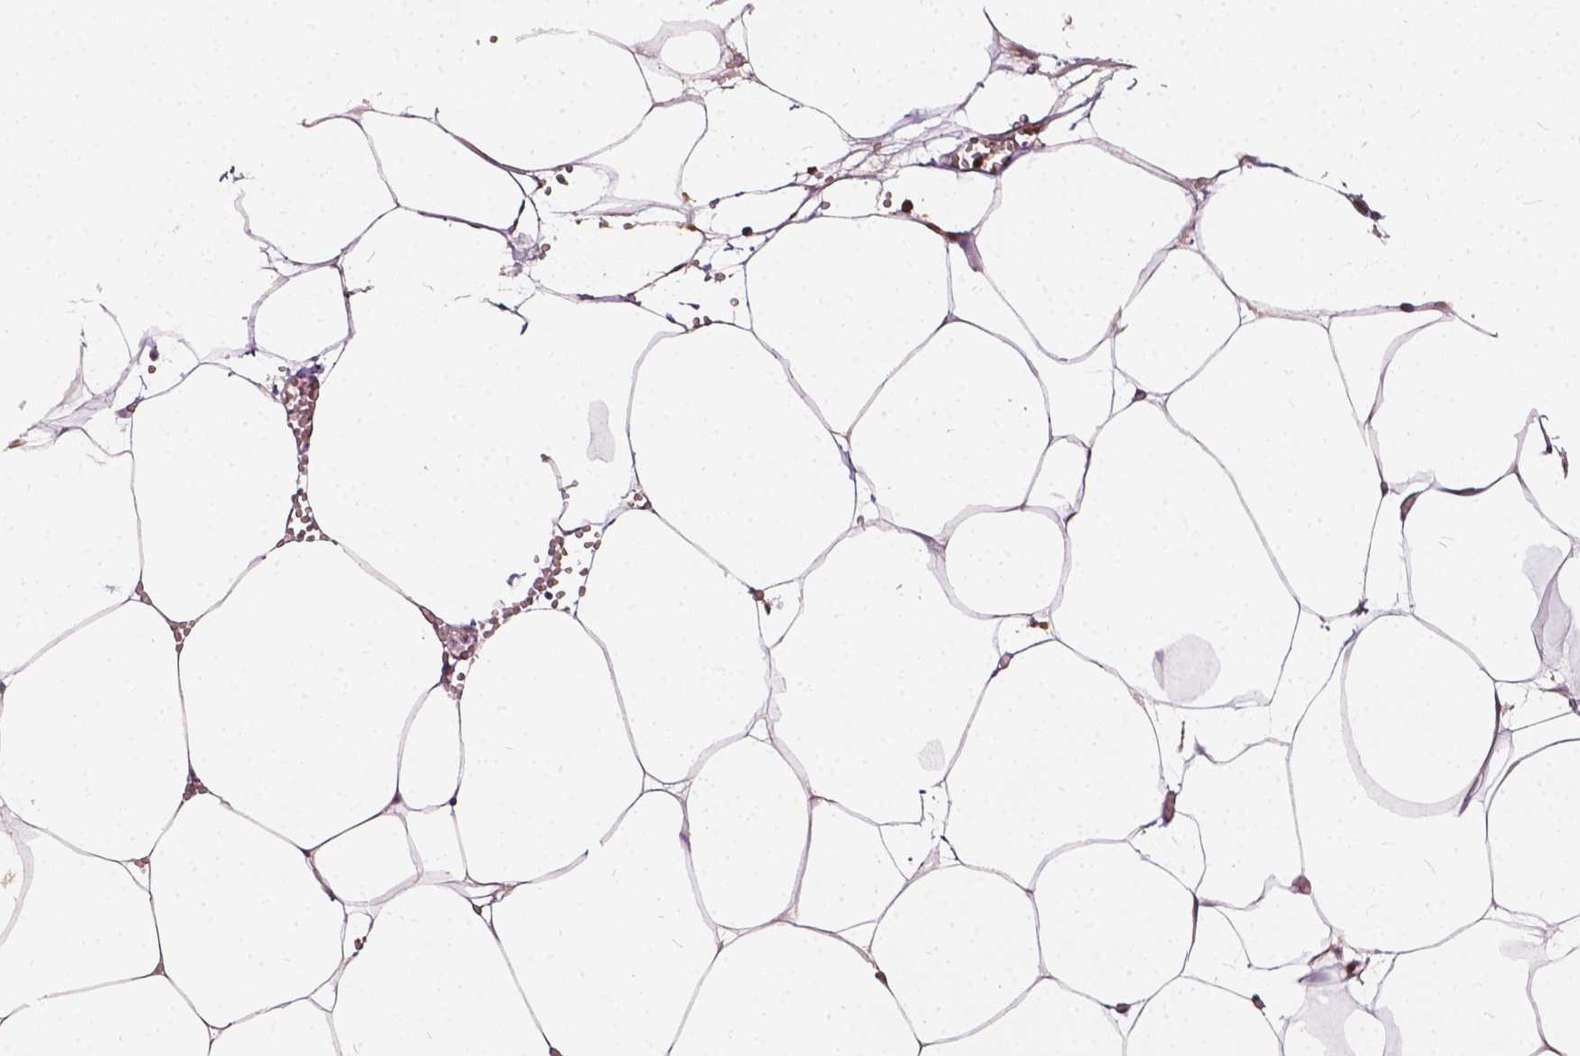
{"staining": {"intensity": "weak", "quantity": "25%-75%", "location": "cytoplasmic/membranous"}, "tissue": "adipose tissue", "cell_type": "Adipocytes", "image_type": "normal", "snomed": [{"axis": "morphology", "description": "Normal tissue, NOS"}, {"axis": "topography", "description": "Adipose tissue"}, {"axis": "topography", "description": "Pancreas"}, {"axis": "topography", "description": "Peripheral nerve tissue"}], "caption": "DAB immunohistochemical staining of normal human adipose tissue demonstrates weak cytoplasmic/membranous protein positivity in about 25%-75% of adipocytes. Nuclei are stained in blue.", "gene": "NPC1L1", "patient": {"sex": "female", "age": 58}}